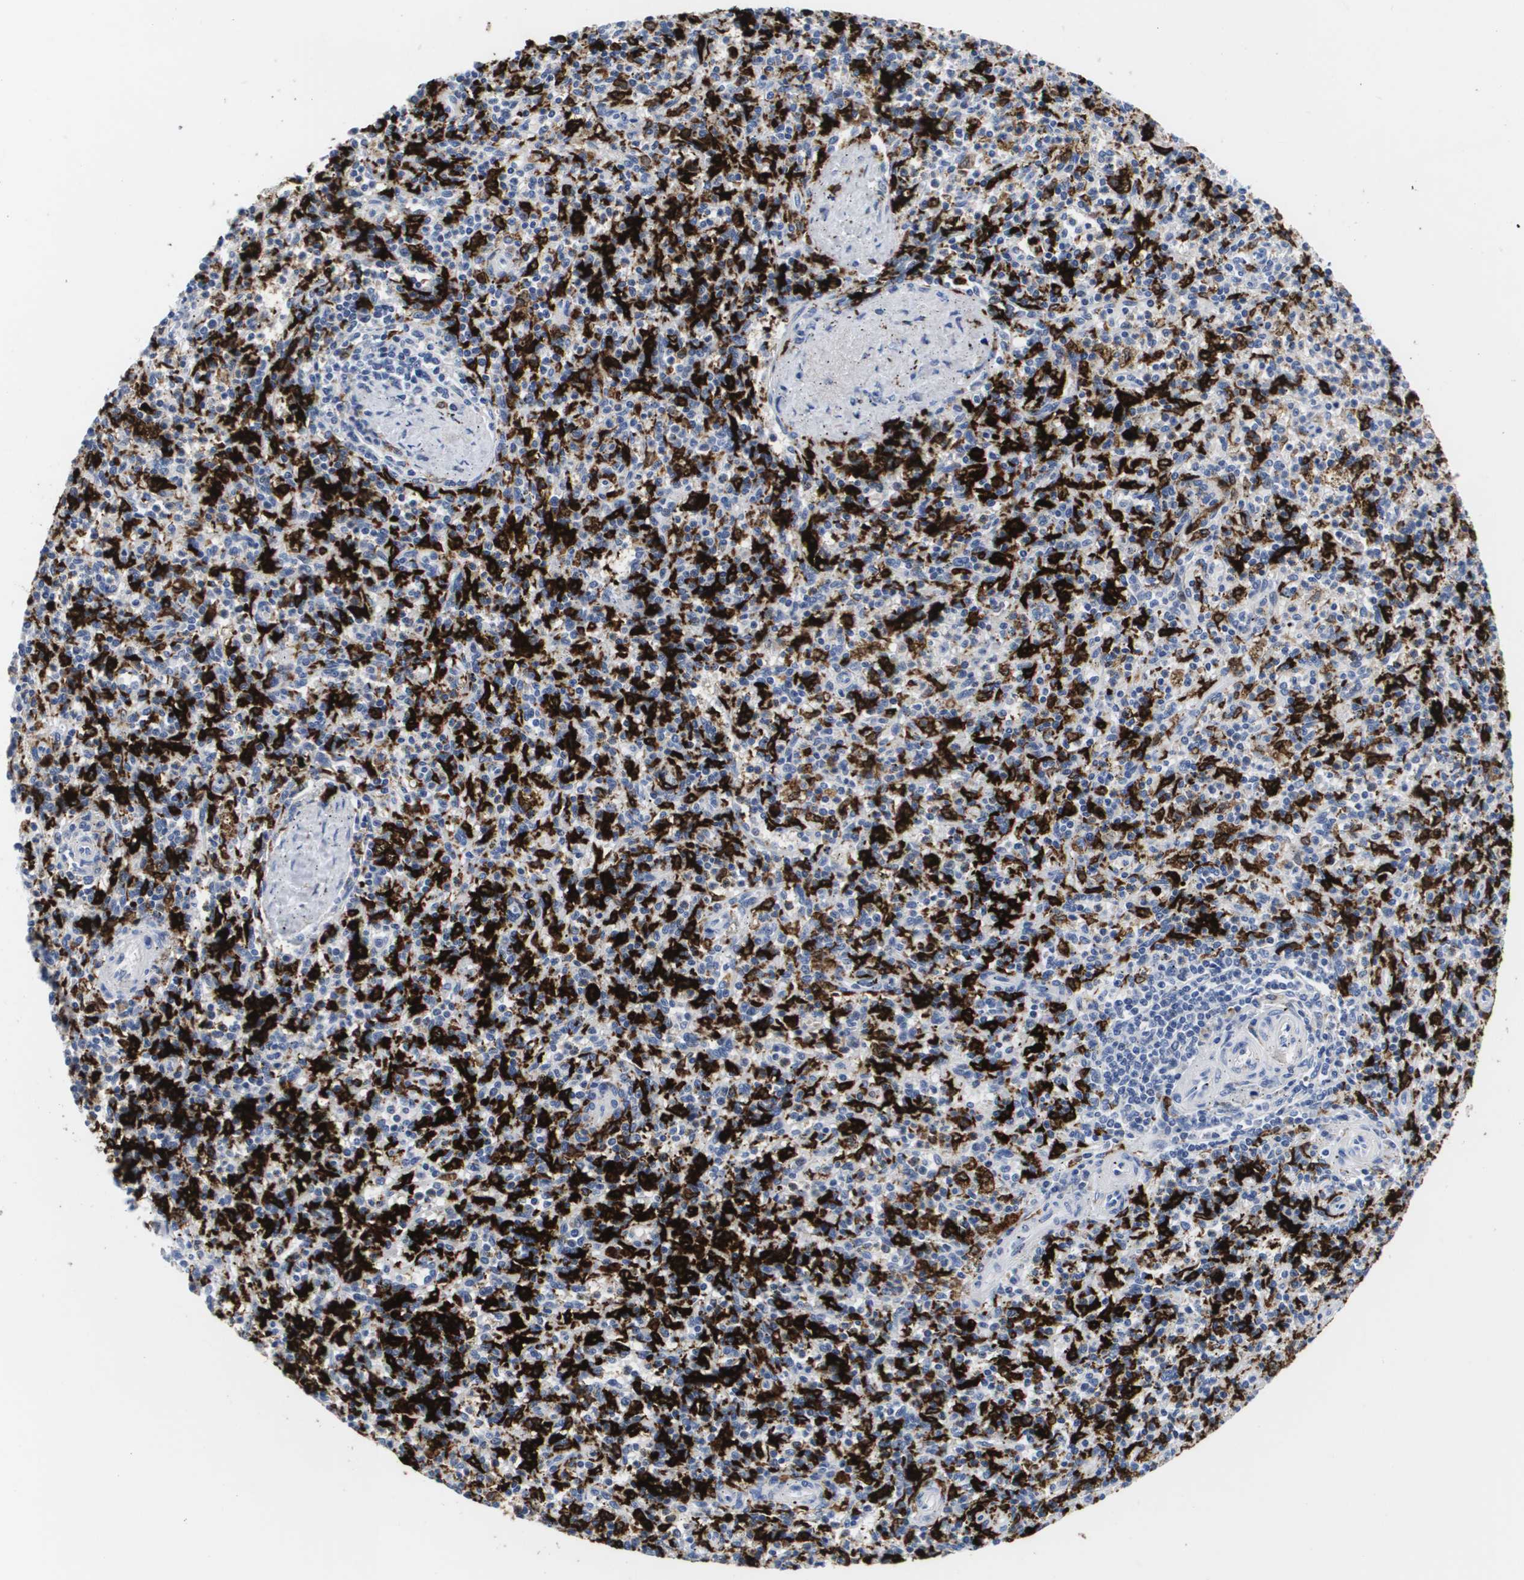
{"staining": {"intensity": "strong", "quantity": "25%-75%", "location": "cytoplasmic/membranous"}, "tissue": "spleen", "cell_type": "Cells in red pulp", "image_type": "normal", "snomed": [{"axis": "morphology", "description": "Normal tissue, NOS"}, {"axis": "topography", "description": "Spleen"}], "caption": "Immunohistochemistry (IHC) image of benign spleen: spleen stained using immunohistochemistry (IHC) reveals high levels of strong protein expression localized specifically in the cytoplasmic/membranous of cells in red pulp, appearing as a cytoplasmic/membranous brown color.", "gene": "HMOX1", "patient": {"sex": "male", "age": 72}}